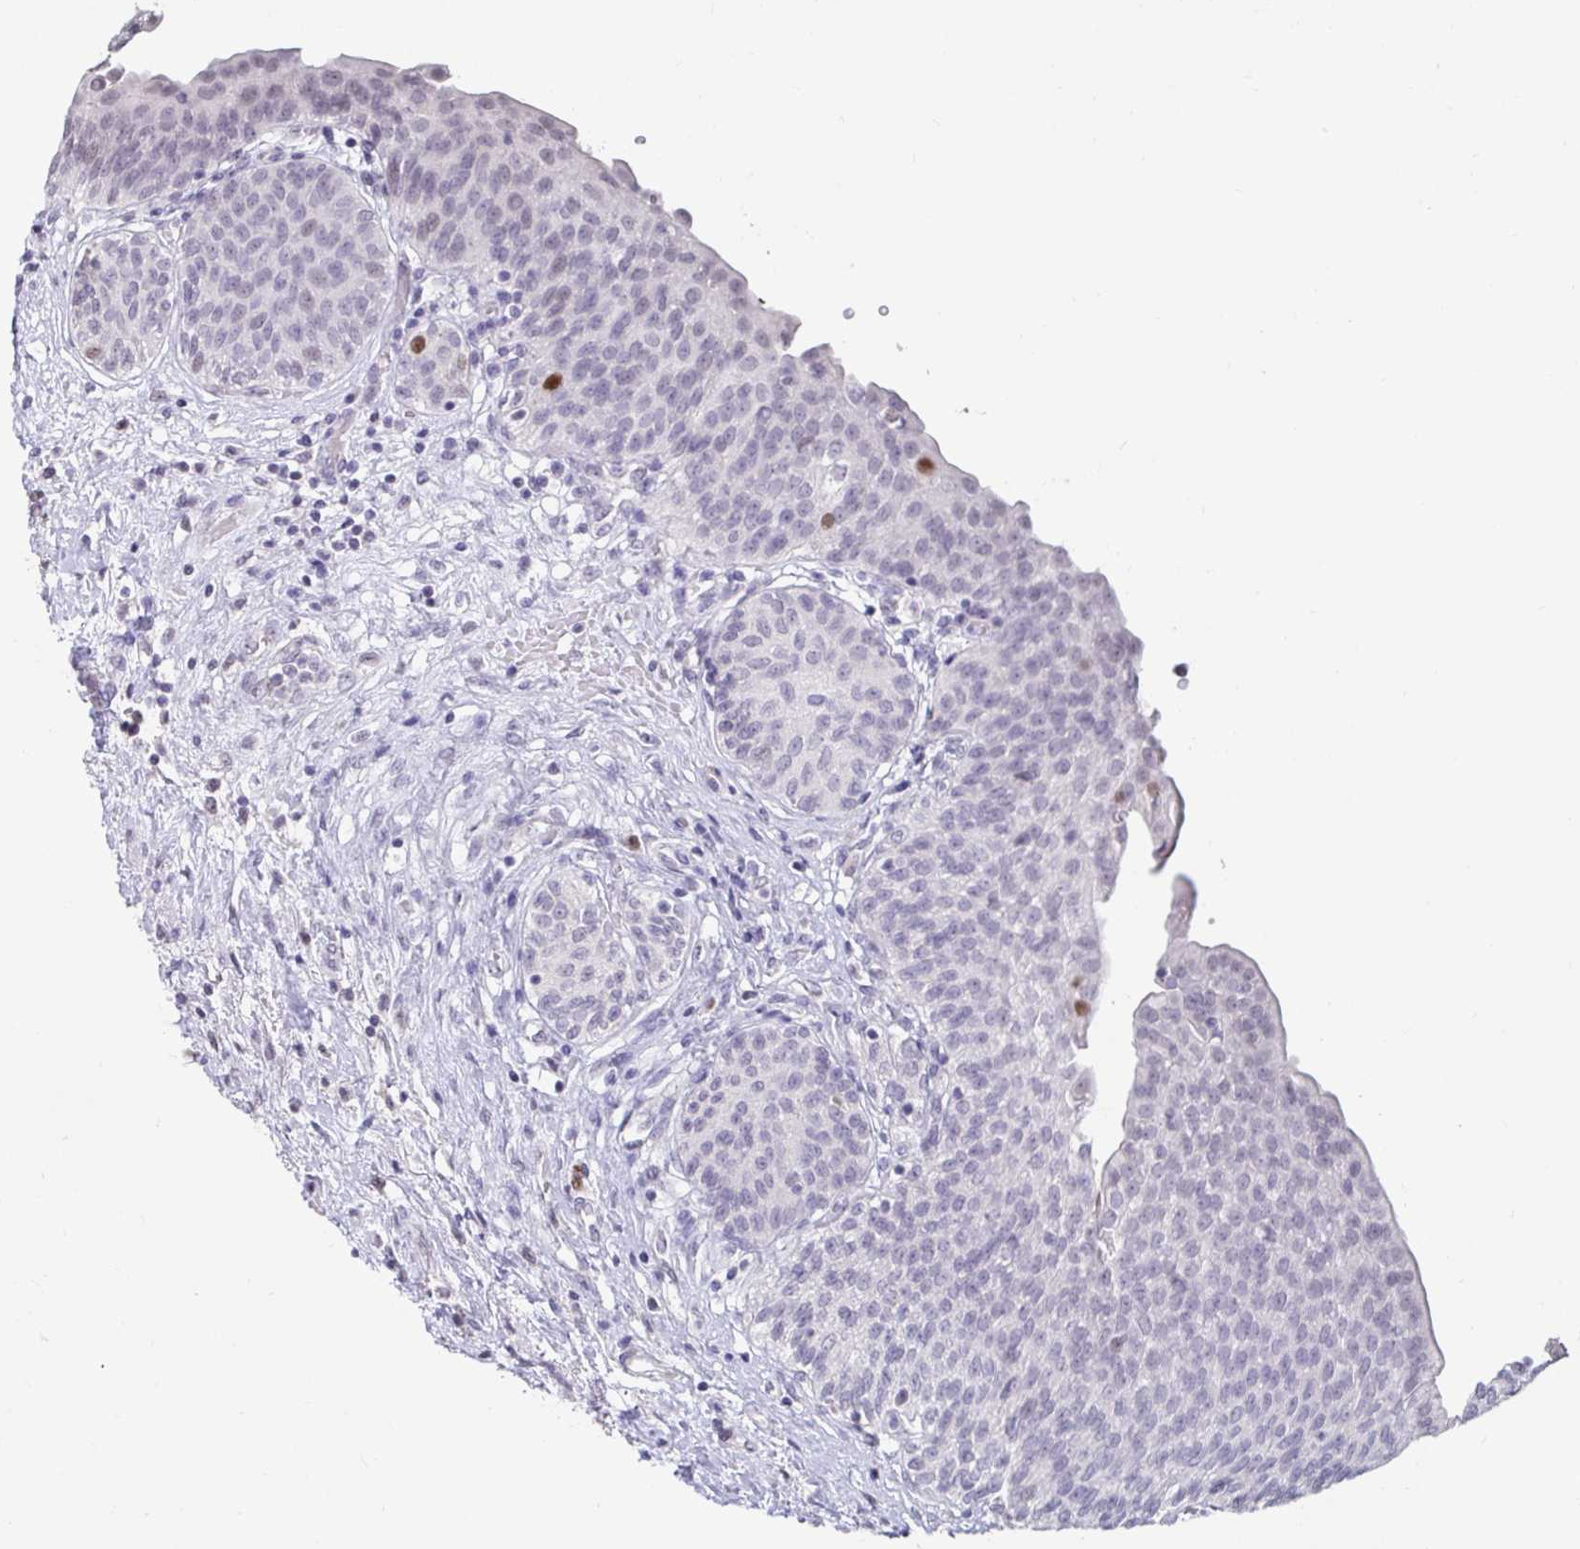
{"staining": {"intensity": "strong", "quantity": "<25%", "location": "nuclear"}, "tissue": "urinary bladder", "cell_type": "Urothelial cells", "image_type": "normal", "snomed": [{"axis": "morphology", "description": "Normal tissue, NOS"}, {"axis": "topography", "description": "Urinary bladder"}], "caption": "A high-resolution histopathology image shows immunohistochemistry (IHC) staining of normal urinary bladder, which shows strong nuclear staining in approximately <25% of urothelial cells.", "gene": "ANLN", "patient": {"sex": "male", "age": 68}}